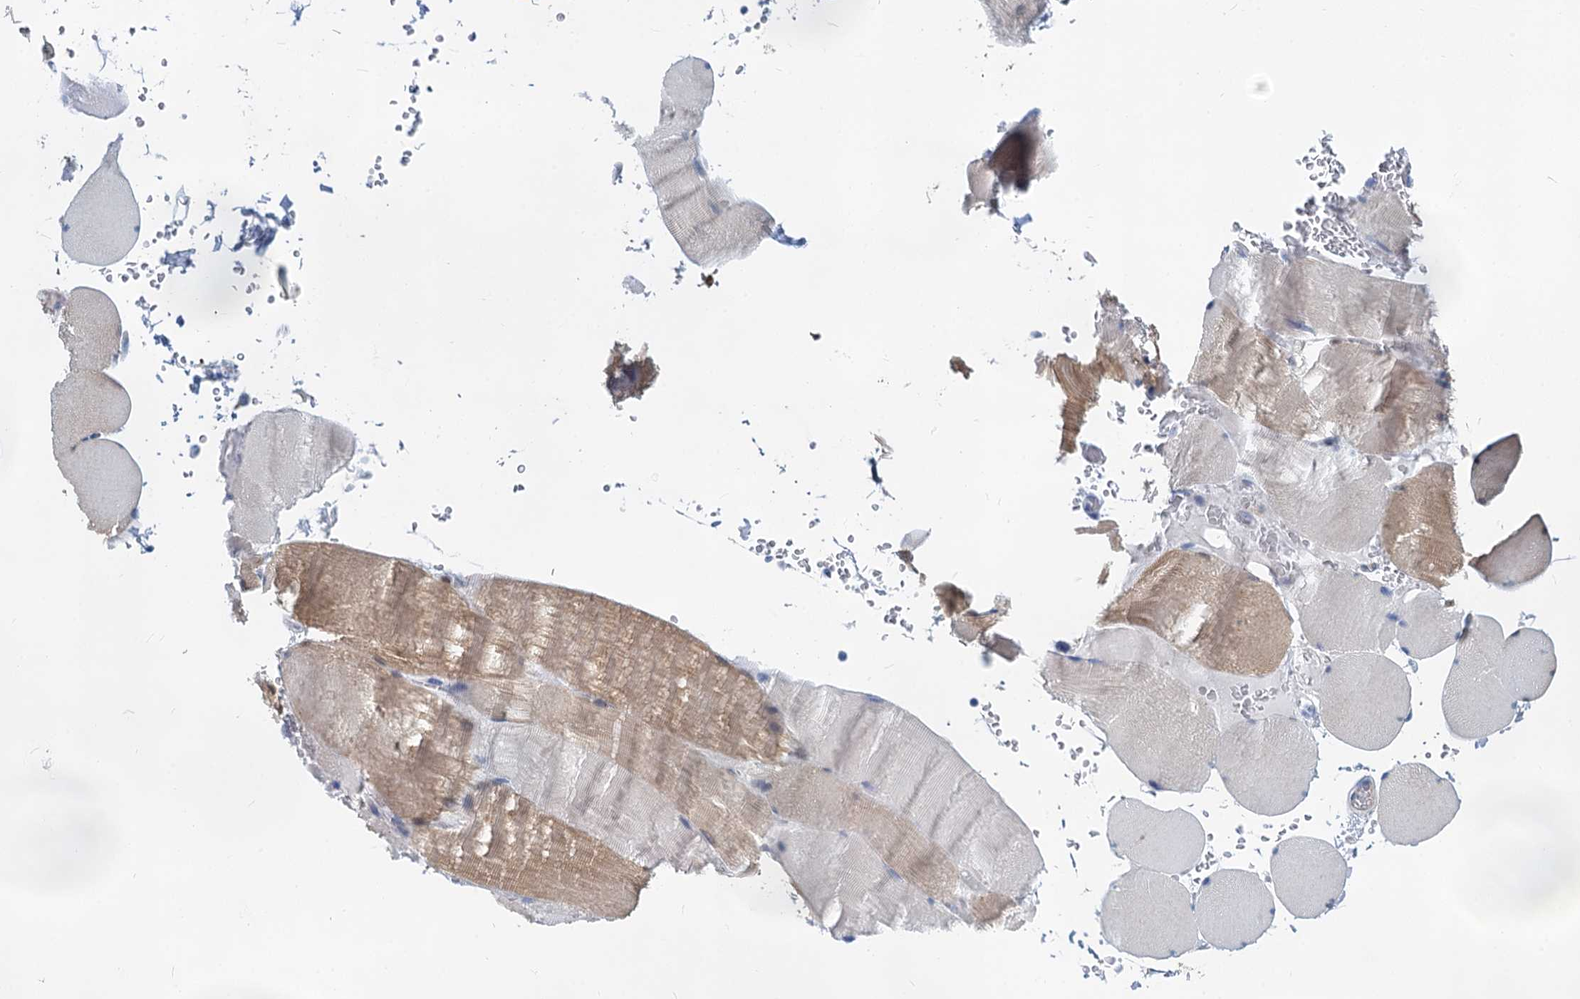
{"staining": {"intensity": "moderate", "quantity": "<25%", "location": "cytoplasmic/membranous"}, "tissue": "skeletal muscle", "cell_type": "Myocytes", "image_type": "normal", "snomed": [{"axis": "morphology", "description": "Normal tissue, NOS"}, {"axis": "topography", "description": "Skeletal muscle"}, {"axis": "topography", "description": "Head-Neck"}], "caption": "A photomicrograph showing moderate cytoplasmic/membranous expression in approximately <25% of myocytes in normal skeletal muscle, as visualized by brown immunohistochemical staining.", "gene": "GSTM3", "patient": {"sex": "male", "age": 66}}